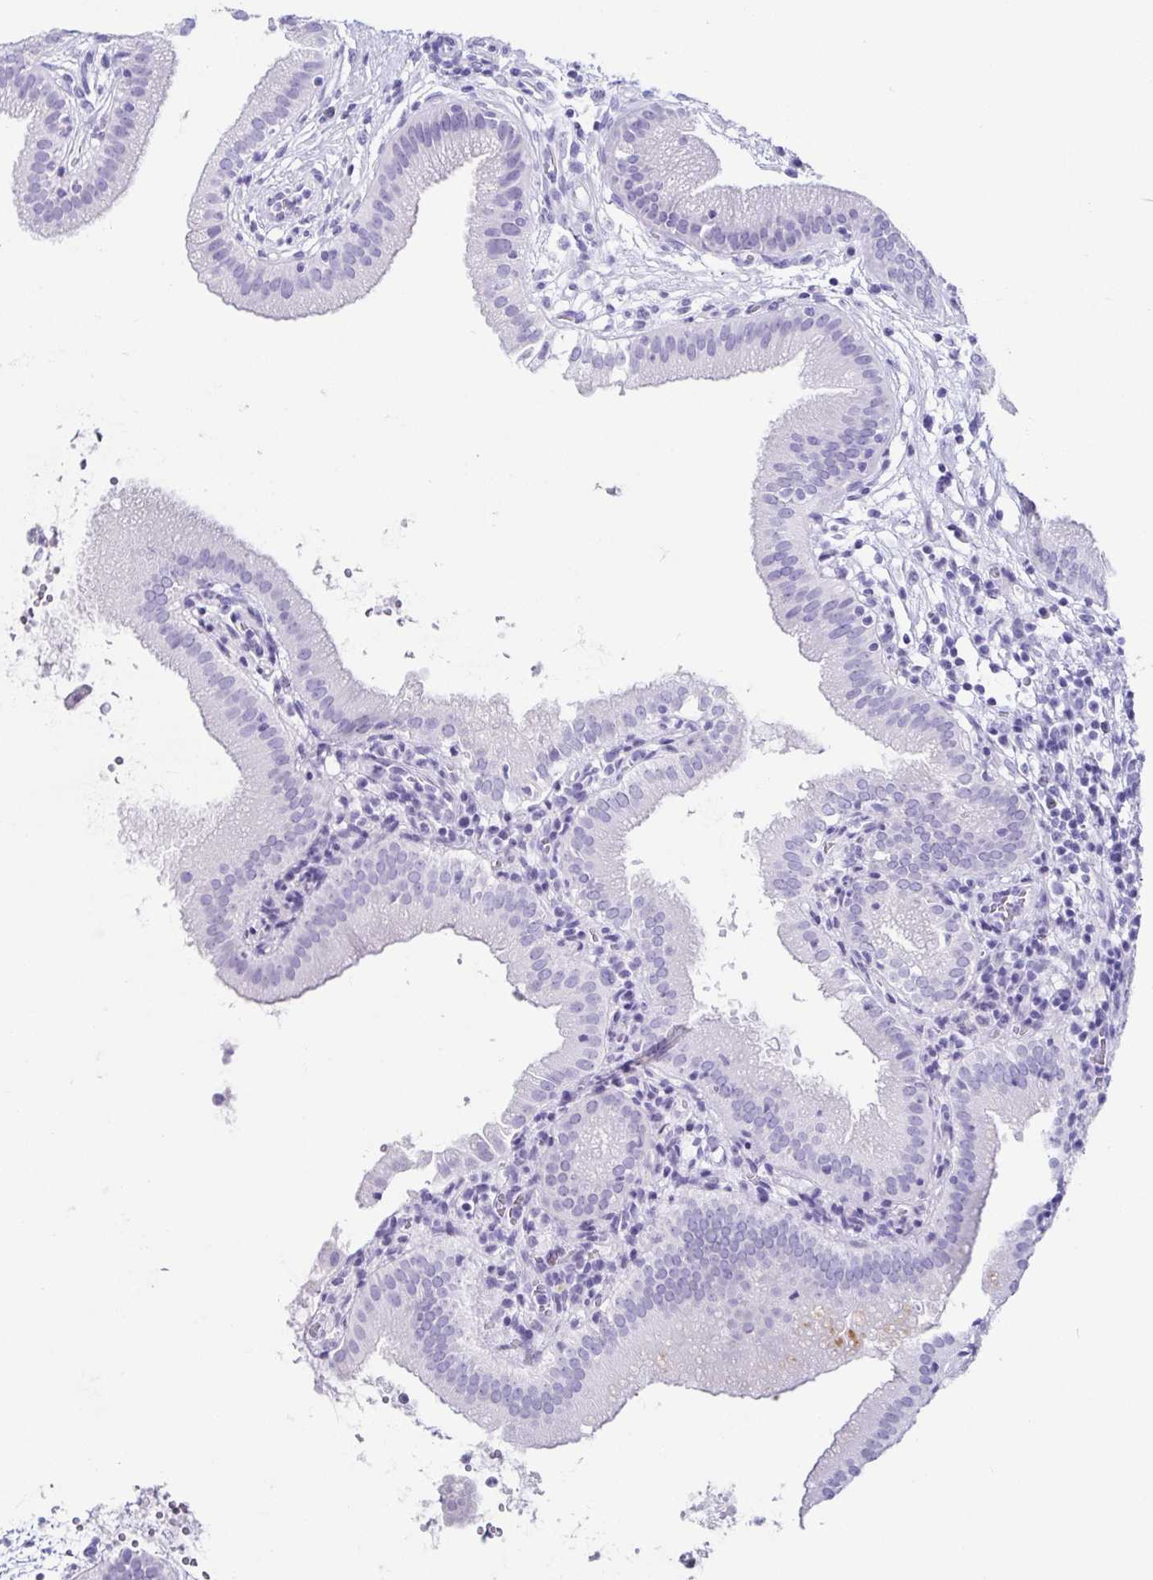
{"staining": {"intensity": "negative", "quantity": "none", "location": "none"}, "tissue": "gallbladder", "cell_type": "Glandular cells", "image_type": "normal", "snomed": [{"axis": "morphology", "description": "Normal tissue, NOS"}, {"axis": "topography", "description": "Gallbladder"}], "caption": "IHC micrograph of benign gallbladder: human gallbladder stained with DAB (3,3'-diaminobenzidine) reveals no significant protein expression in glandular cells.", "gene": "CD164L2", "patient": {"sex": "female", "age": 65}}